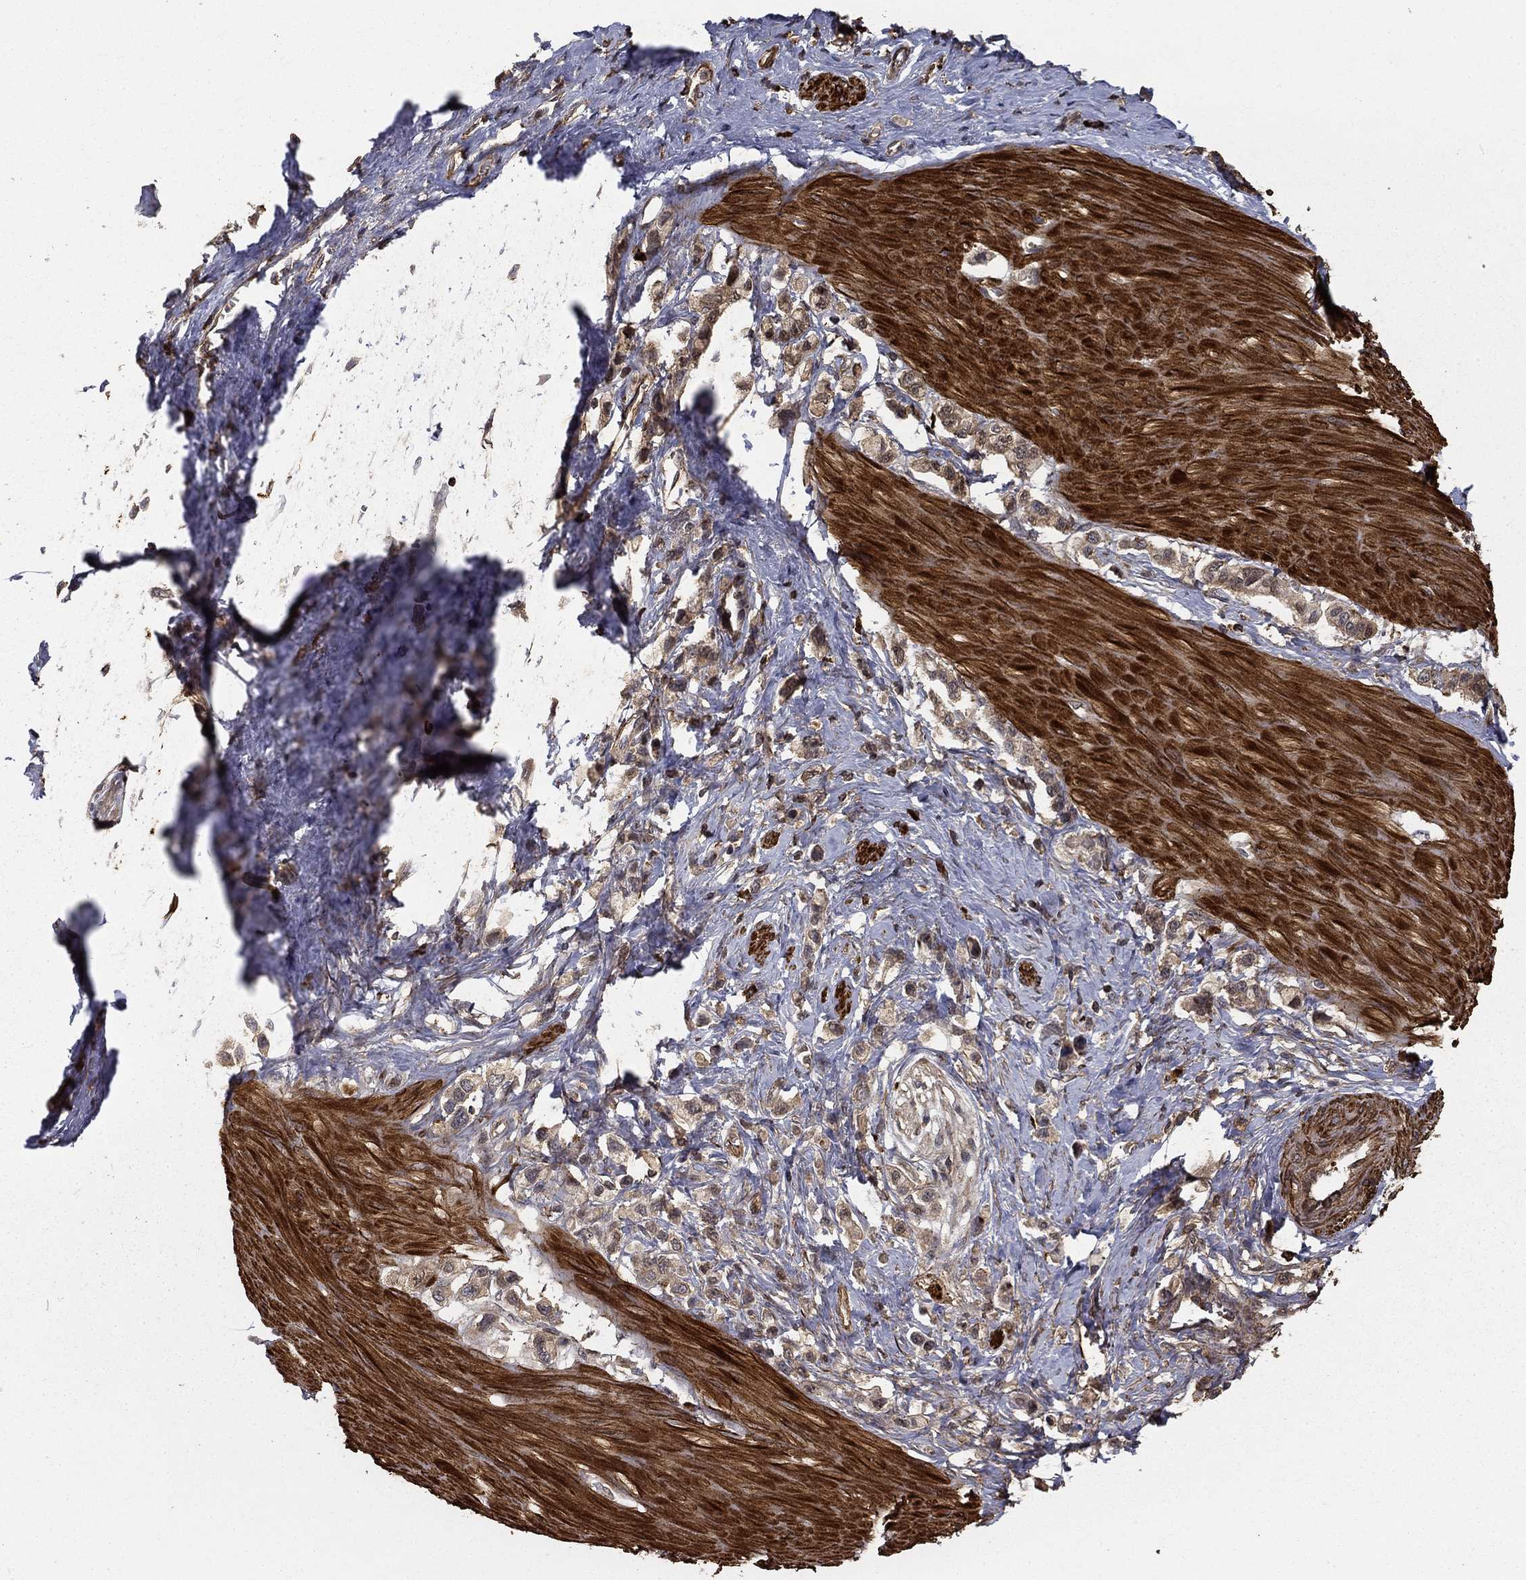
{"staining": {"intensity": "weak", "quantity": "<25%", "location": "cytoplasmic/membranous"}, "tissue": "stomach cancer", "cell_type": "Tumor cells", "image_type": "cancer", "snomed": [{"axis": "morphology", "description": "Normal tissue, NOS"}, {"axis": "morphology", "description": "Adenocarcinoma, NOS"}, {"axis": "morphology", "description": "Adenocarcinoma, High grade"}, {"axis": "topography", "description": "Stomach, upper"}, {"axis": "topography", "description": "Stomach"}], "caption": "This photomicrograph is of stomach cancer (adenocarcinoma) stained with IHC to label a protein in brown with the nuclei are counter-stained blue. There is no positivity in tumor cells. (Brightfield microscopy of DAB IHC at high magnification).", "gene": "HABP4", "patient": {"sex": "female", "age": 65}}